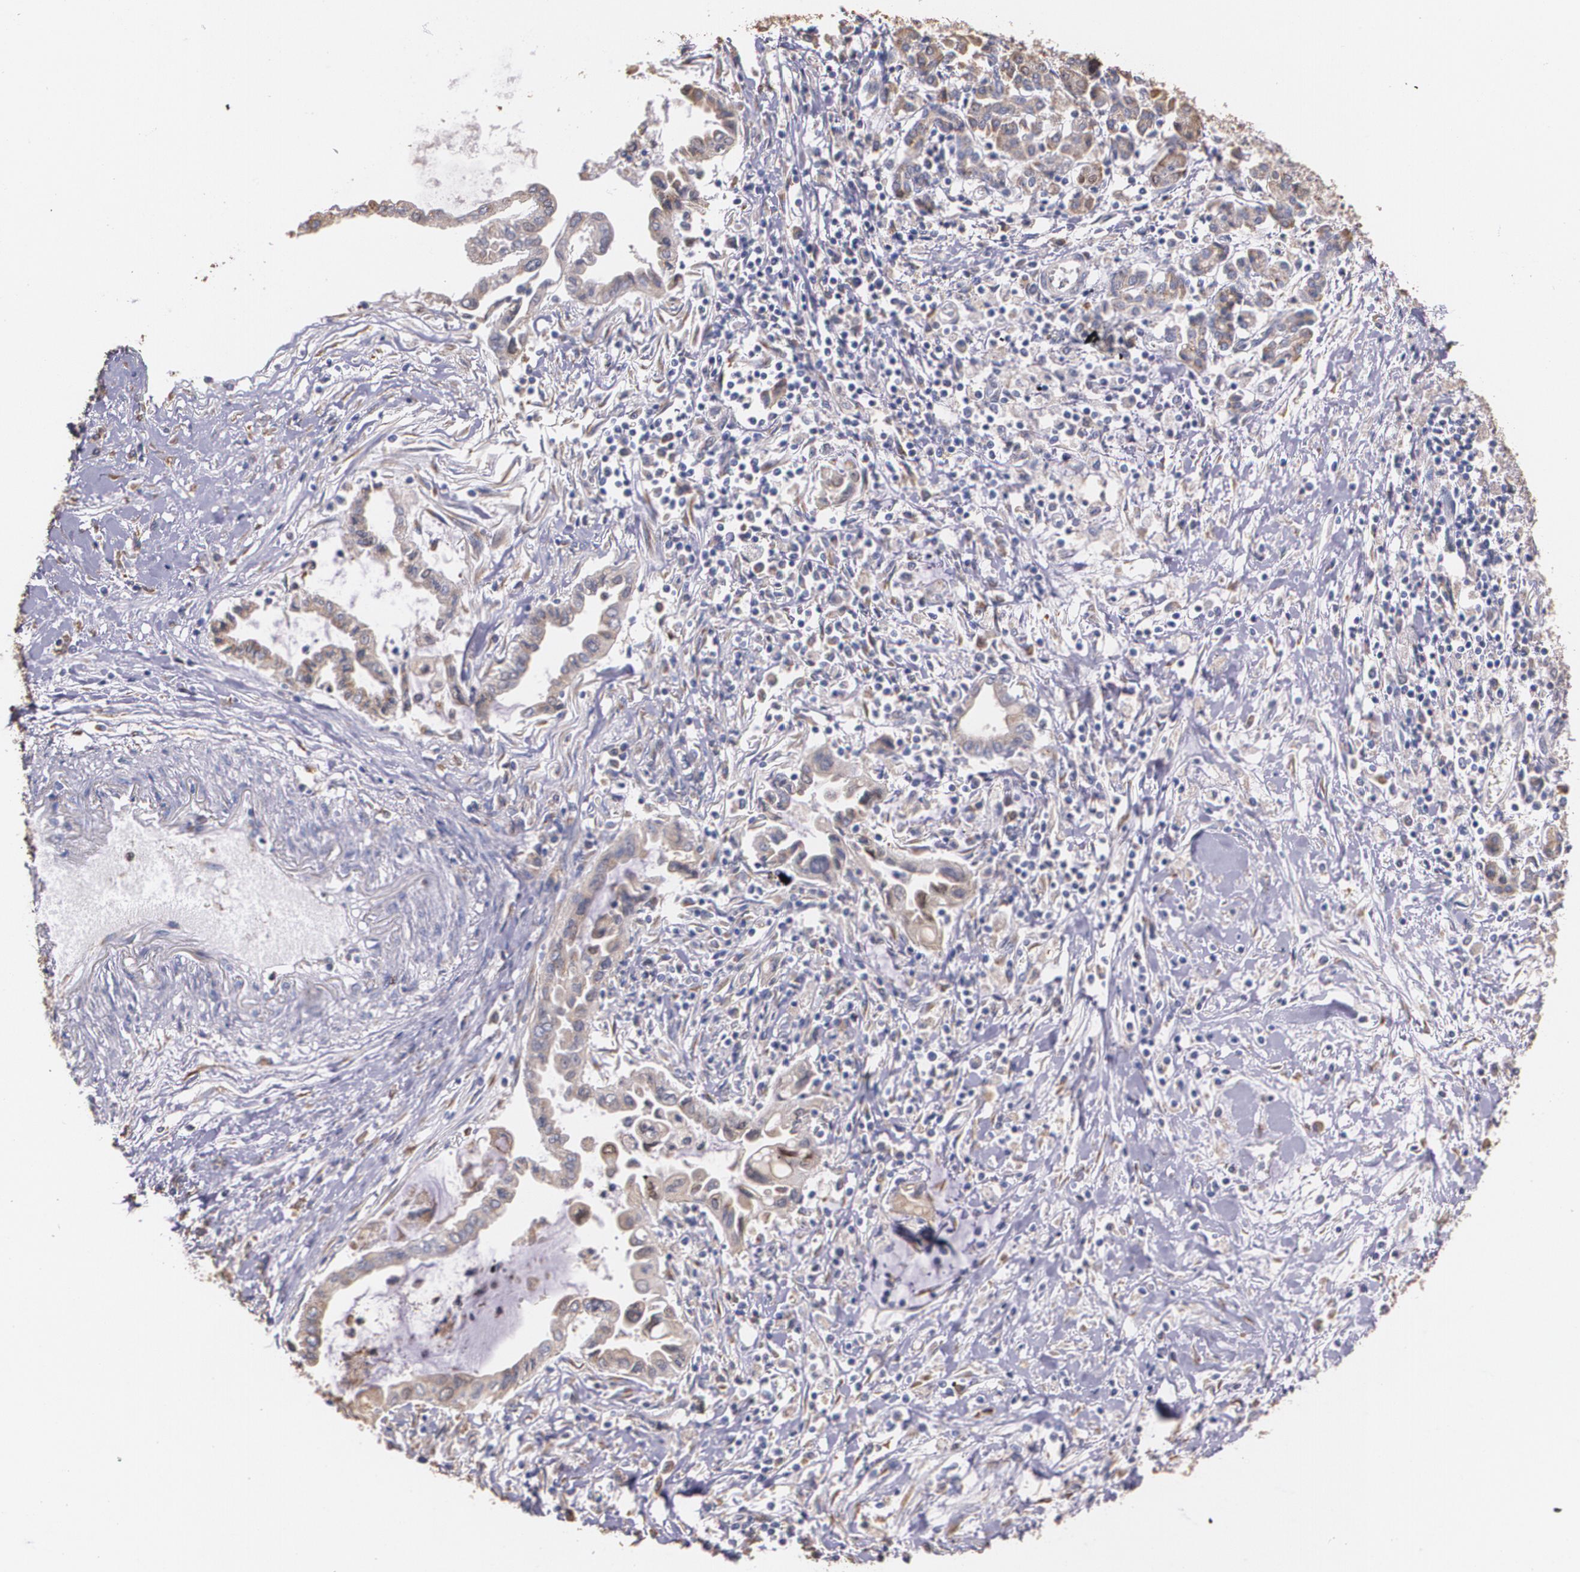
{"staining": {"intensity": "moderate", "quantity": ">75%", "location": "cytoplasmic/membranous"}, "tissue": "pancreatic cancer", "cell_type": "Tumor cells", "image_type": "cancer", "snomed": [{"axis": "morphology", "description": "Adenocarcinoma, NOS"}, {"axis": "topography", "description": "Pancreas"}], "caption": "The photomicrograph shows a brown stain indicating the presence of a protein in the cytoplasmic/membranous of tumor cells in pancreatic cancer (adenocarcinoma).", "gene": "ATF3", "patient": {"sex": "female", "age": 57}}